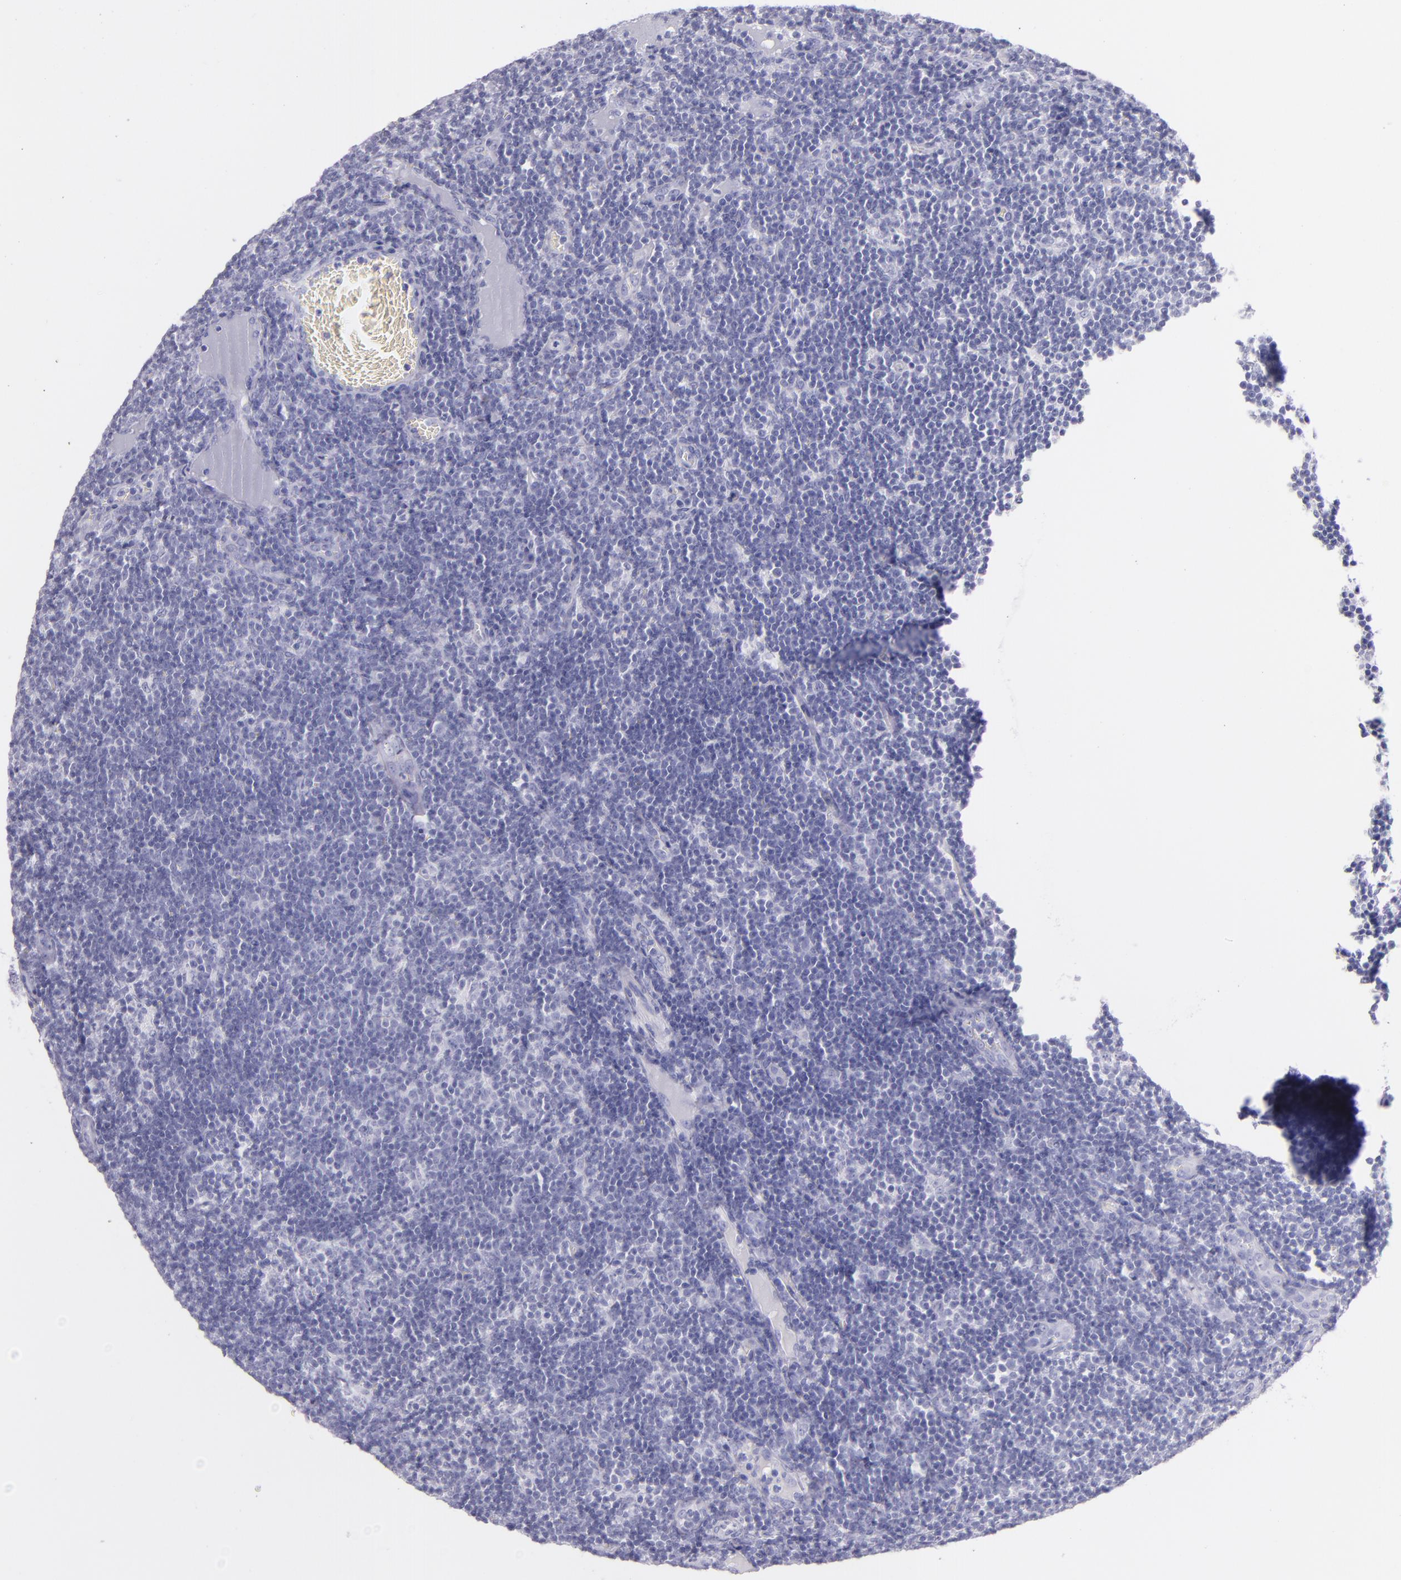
{"staining": {"intensity": "negative", "quantity": "none", "location": "none"}, "tissue": "lymph node", "cell_type": "Germinal center cells", "image_type": "normal", "snomed": [{"axis": "morphology", "description": "Normal tissue, NOS"}, {"axis": "morphology", "description": "Inflammation, NOS"}, {"axis": "topography", "description": "Lymph node"}, {"axis": "topography", "description": "Salivary gland"}], "caption": "Germinal center cells are negative for protein expression in normal human lymph node. (DAB (3,3'-diaminobenzidine) immunohistochemistry (IHC) visualized using brightfield microscopy, high magnification).", "gene": "SFTPB", "patient": {"sex": "male", "age": 3}}